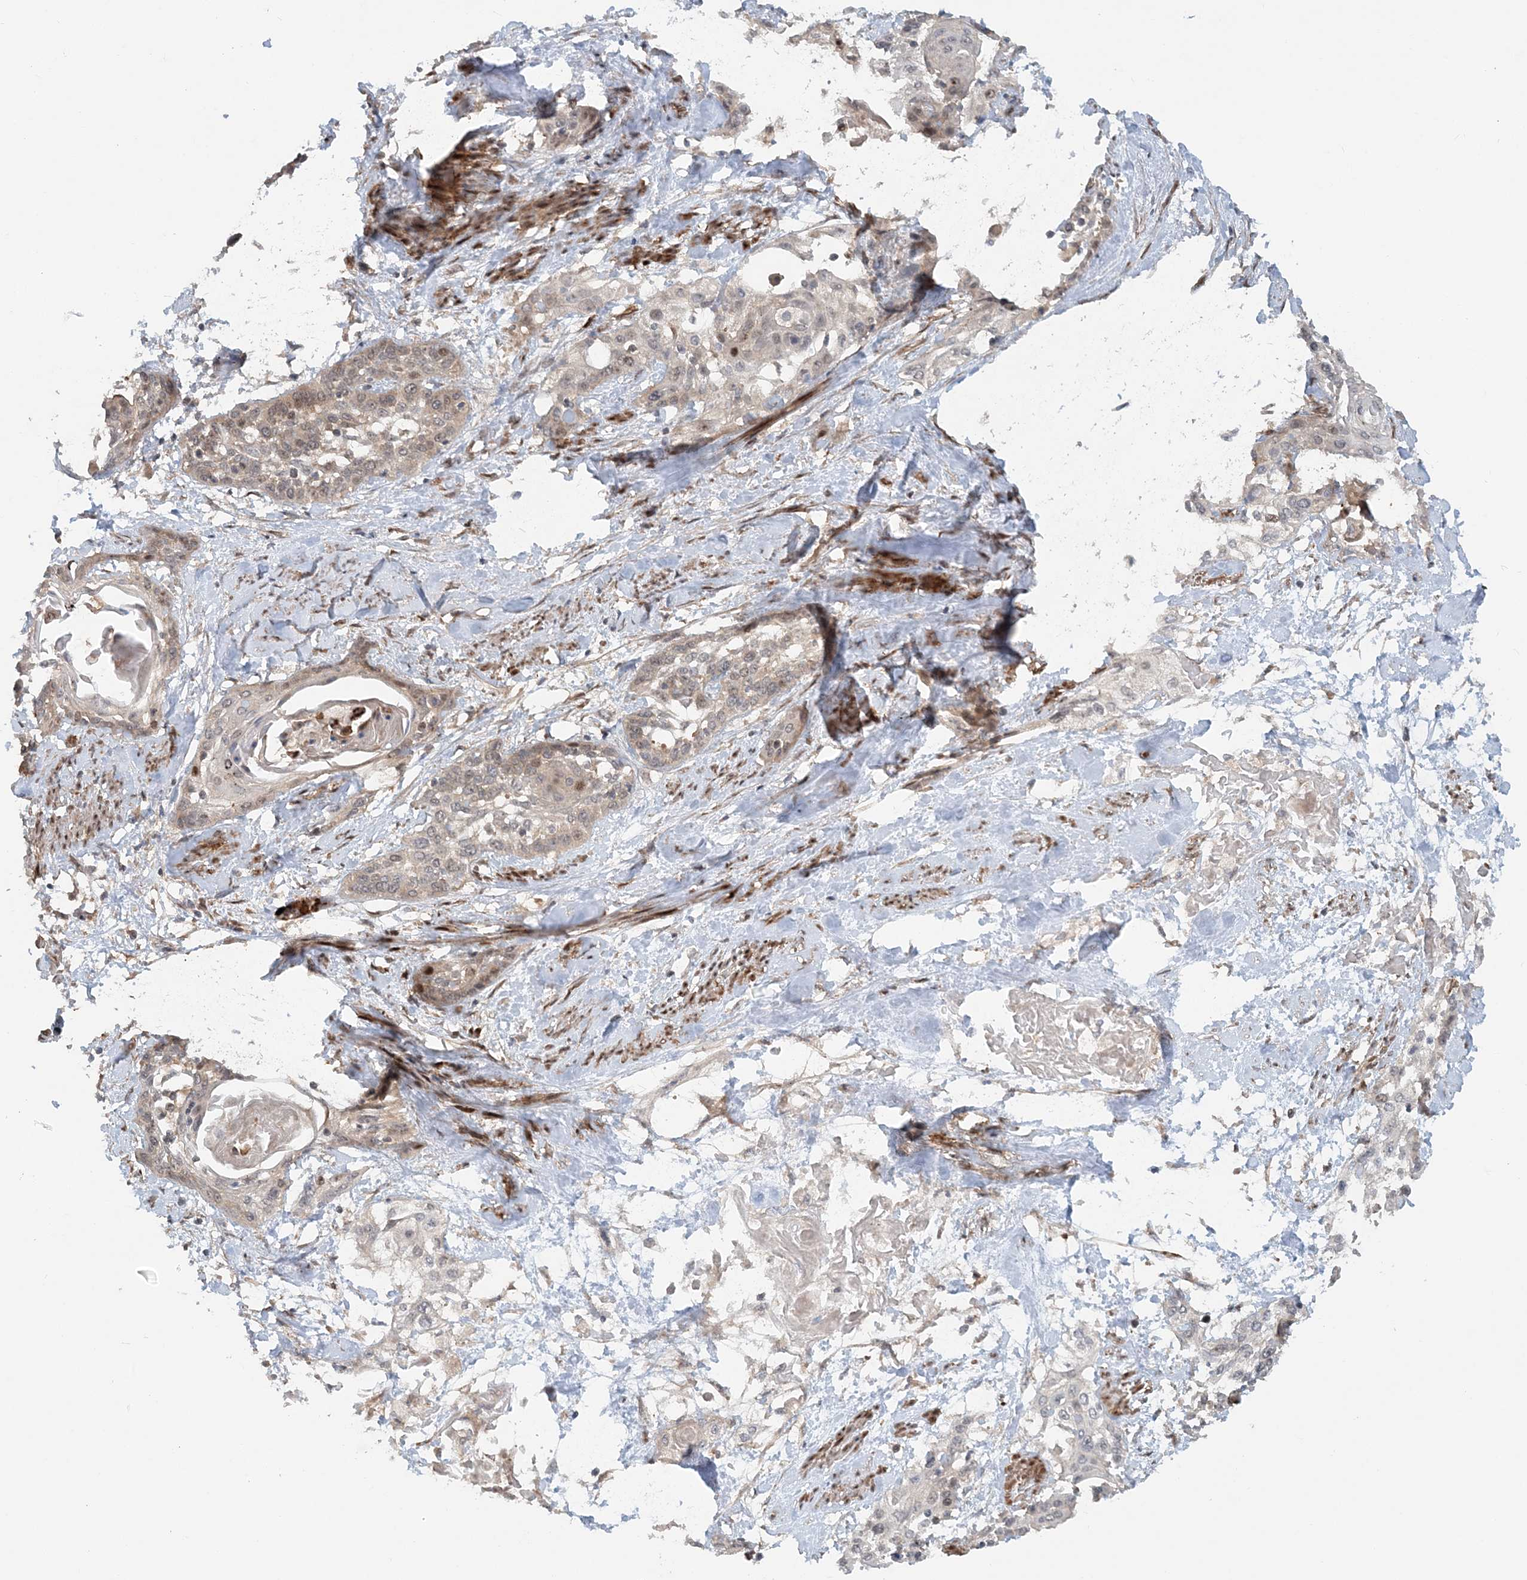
{"staining": {"intensity": "weak", "quantity": "25%-75%", "location": "cytoplasmic/membranous,nuclear"}, "tissue": "cervical cancer", "cell_type": "Tumor cells", "image_type": "cancer", "snomed": [{"axis": "morphology", "description": "Squamous cell carcinoma, NOS"}, {"axis": "topography", "description": "Cervix"}], "caption": "Immunohistochemistry (IHC) staining of cervical squamous cell carcinoma, which exhibits low levels of weak cytoplasmic/membranous and nuclear expression in approximately 25%-75% of tumor cells indicating weak cytoplasmic/membranous and nuclear protein expression. The staining was performed using DAB (3,3'-diaminobenzidine) (brown) for protein detection and nuclei were counterstained in hematoxylin (blue).", "gene": "GEMIN5", "patient": {"sex": "female", "age": 57}}